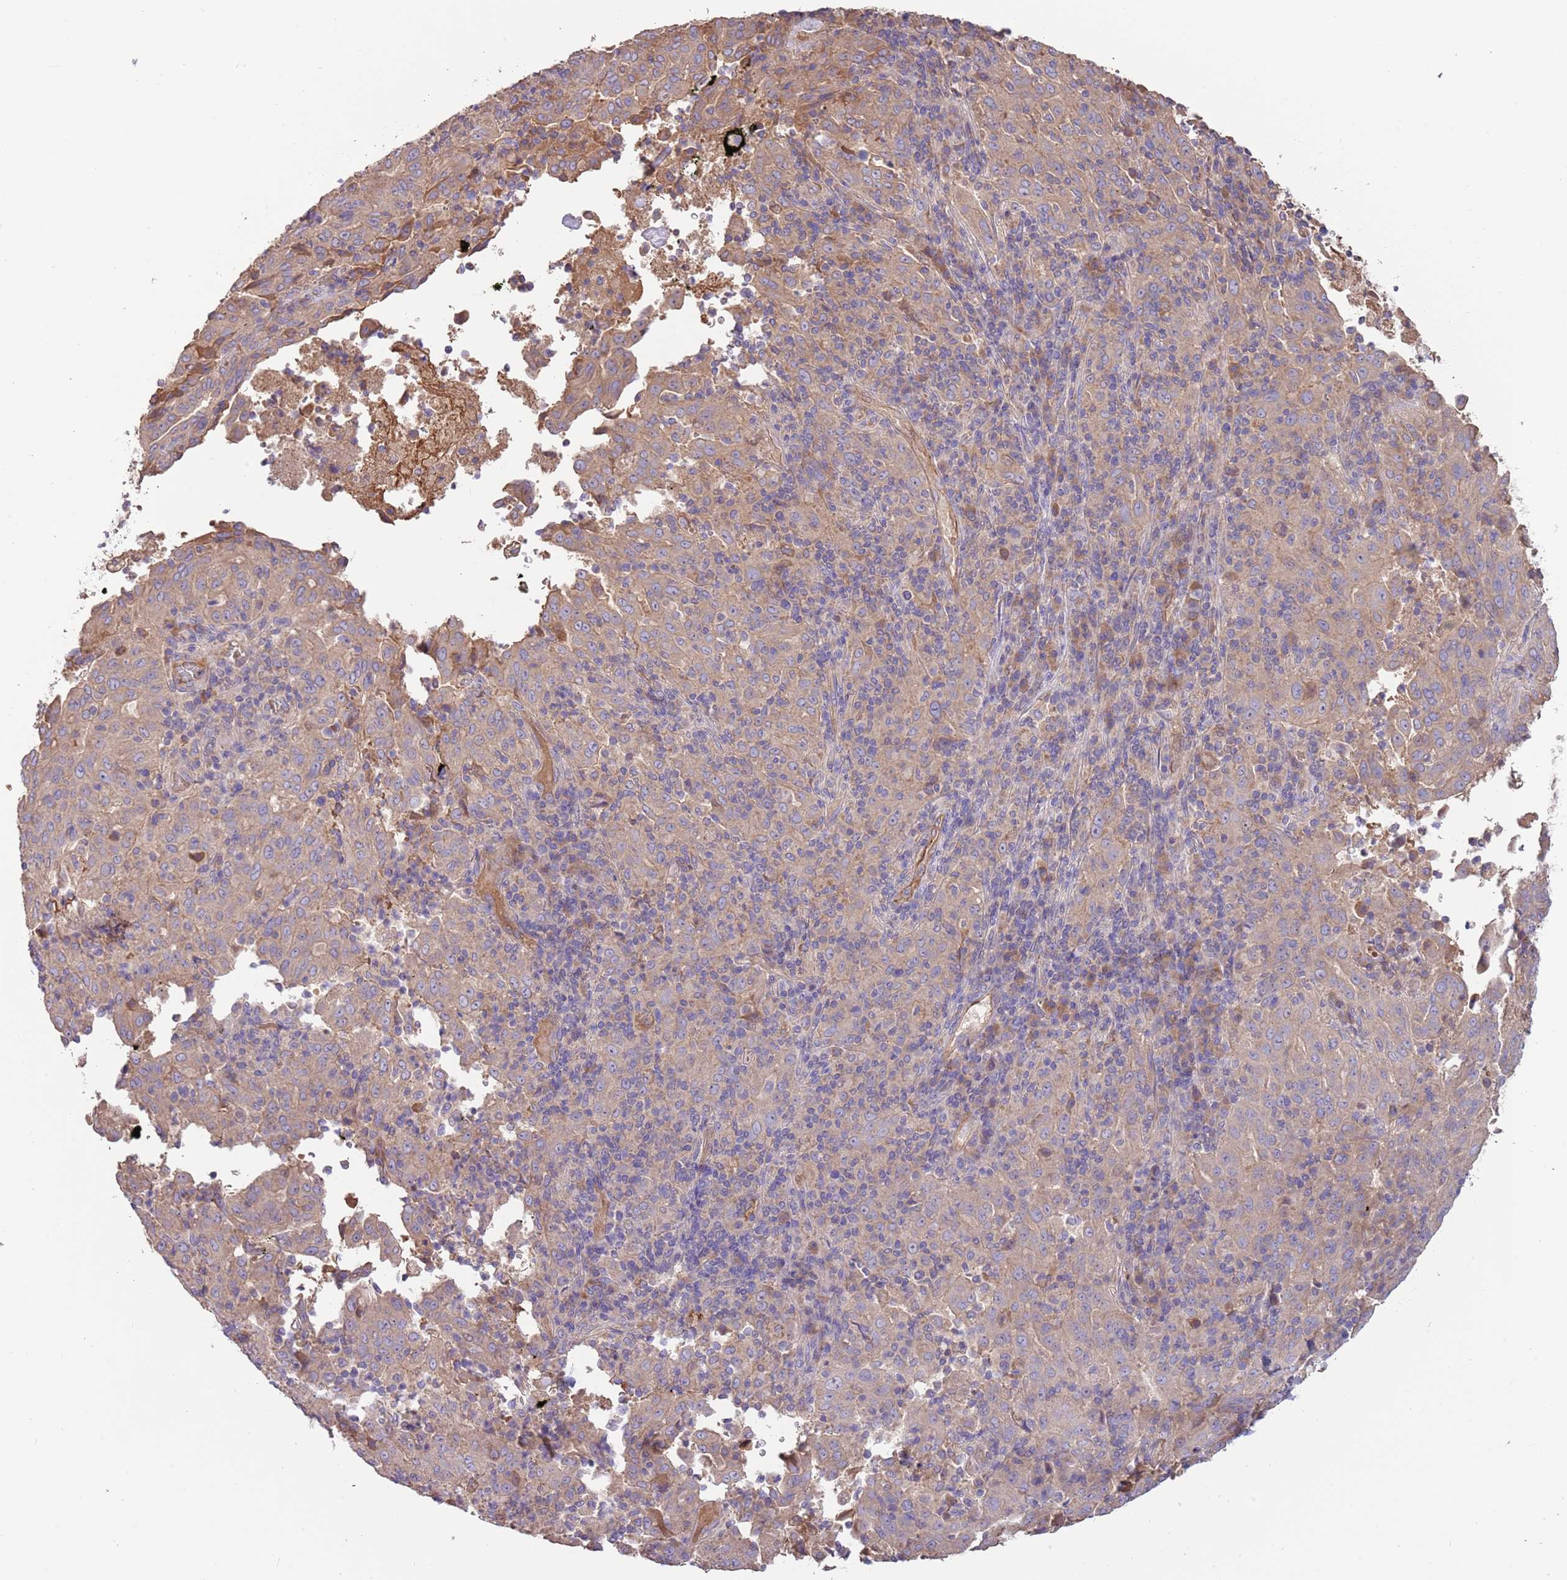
{"staining": {"intensity": "weak", "quantity": "25%-75%", "location": "cytoplasmic/membranous"}, "tissue": "pancreatic cancer", "cell_type": "Tumor cells", "image_type": "cancer", "snomed": [{"axis": "morphology", "description": "Adenocarcinoma, NOS"}, {"axis": "topography", "description": "Pancreas"}], "caption": "Immunohistochemical staining of human pancreatic adenocarcinoma shows weak cytoplasmic/membranous protein staining in approximately 25%-75% of tumor cells. (IHC, brightfield microscopy, high magnification).", "gene": "TRMO", "patient": {"sex": "male", "age": 63}}